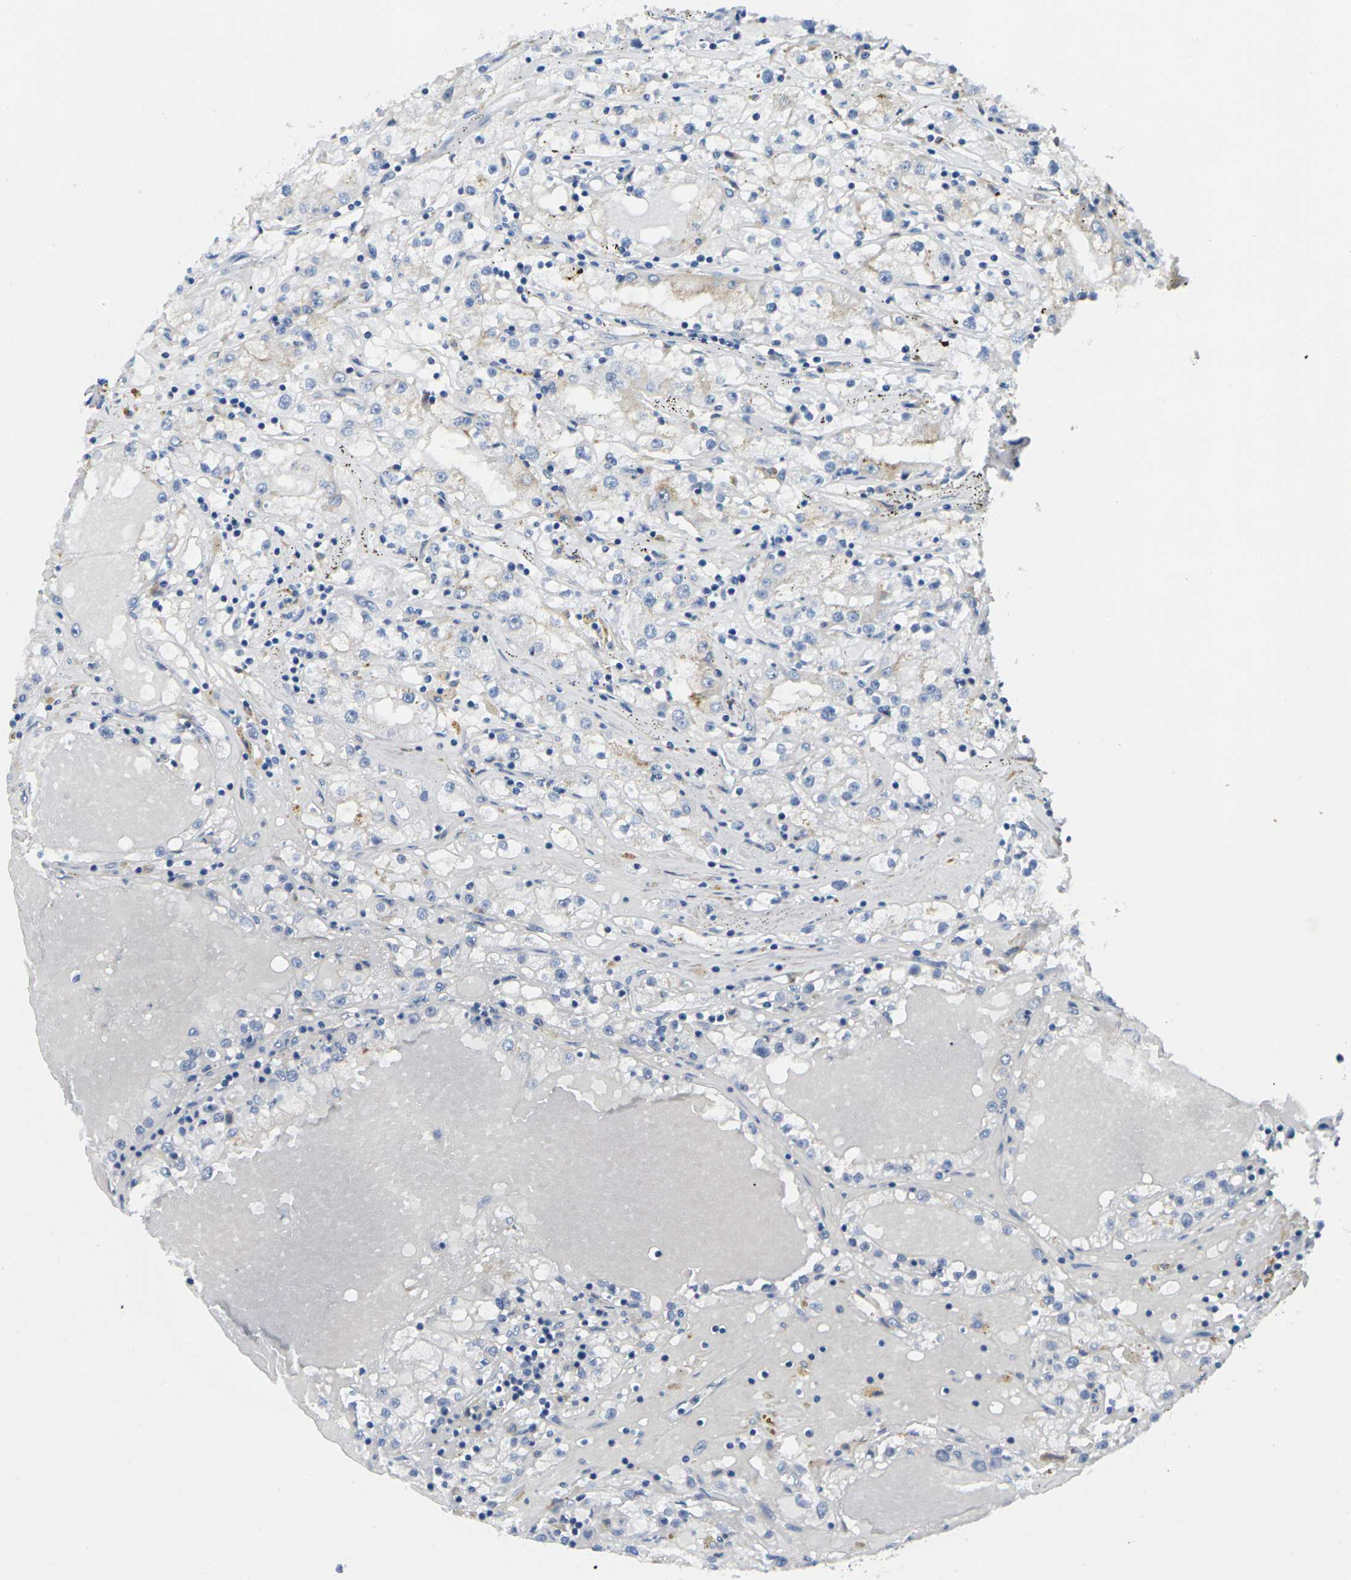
{"staining": {"intensity": "negative", "quantity": "none", "location": "none"}, "tissue": "renal cancer", "cell_type": "Tumor cells", "image_type": "cancer", "snomed": [{"axis": "morphology", "description": "Adenocarcinoma, NOS"}, {"axis": "topography", "description": "Kidney"}], "caption": "Tumor cells are negative for protein expression in human renal cancer (adenocarcinoma).", "gene": "SCNN1A", "patient": {"sex": "male", "age": 56}}